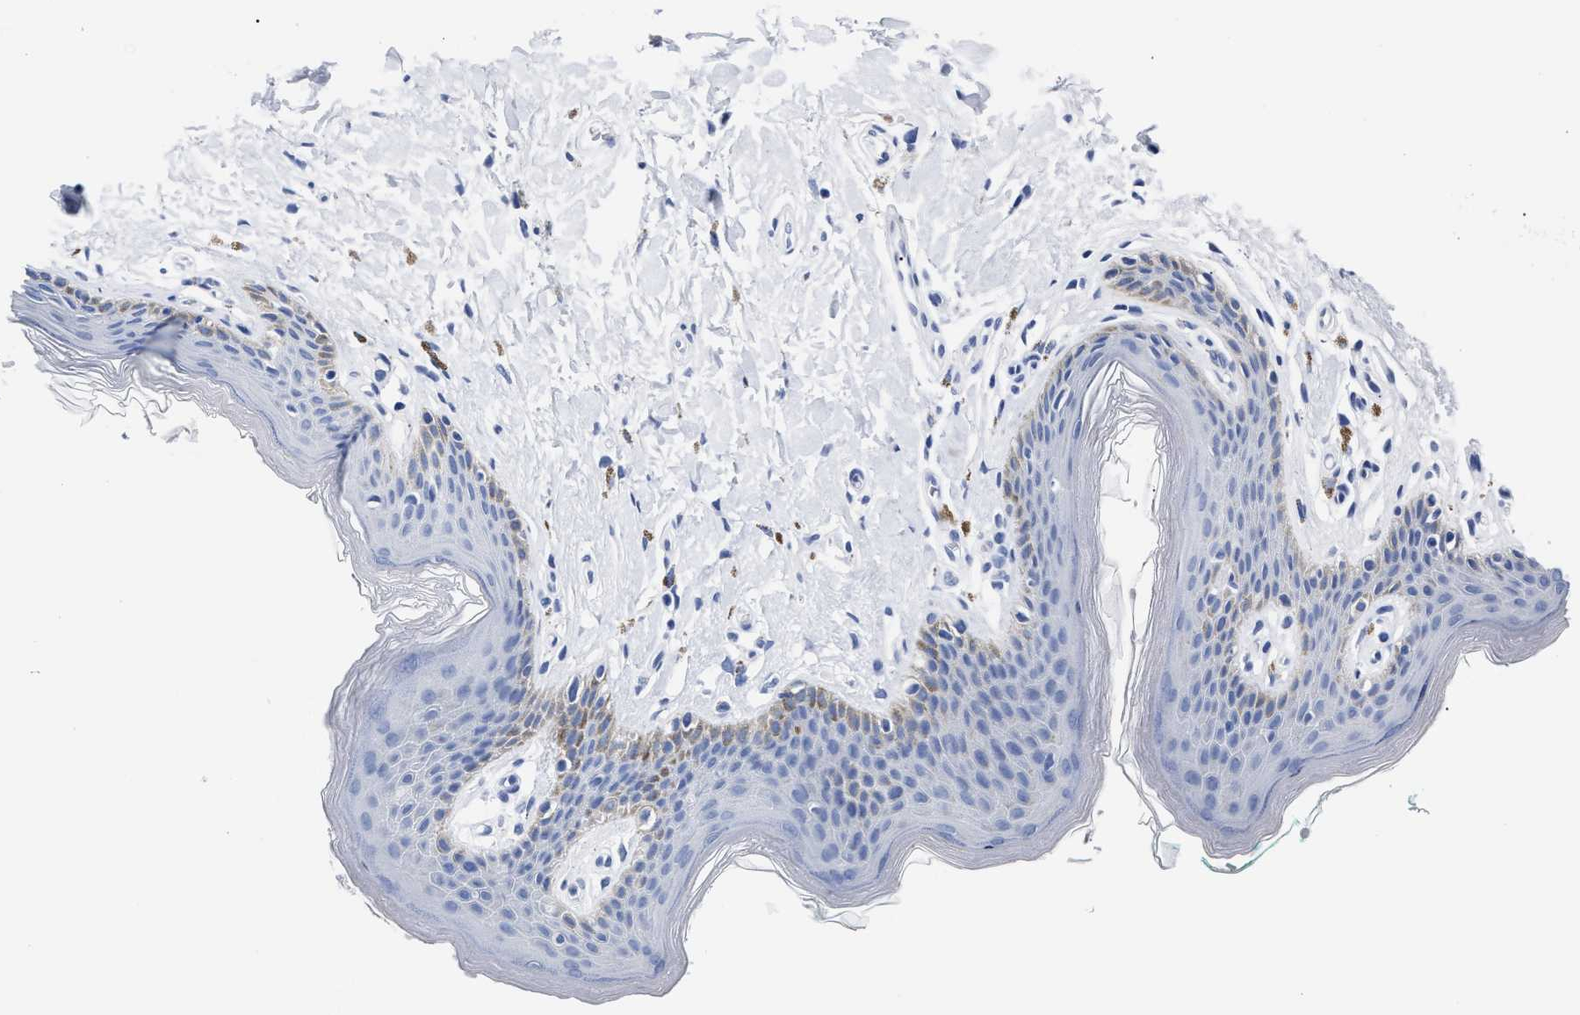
{"staining": {"intensity": "moderate", "quantity": "<25%", "location": "cytoplasmic/membranous"}, "tissue": "skin", "cell_type": "Epidermal cells", "image_type": "normal", "snomed": [{"axis": "morphology", "description": "Normal tissue, NOS"}, {"axis": "topography", "description": "Vulva"}], "caption": "Immunohistochemistry of normal human skin demonstrates low levels of moderate cytoplasmic/membranous positivity in approximately <25% of epidermal cells.", "gene": "ALPG", "patient": {"sex": "female", "age": 66}}